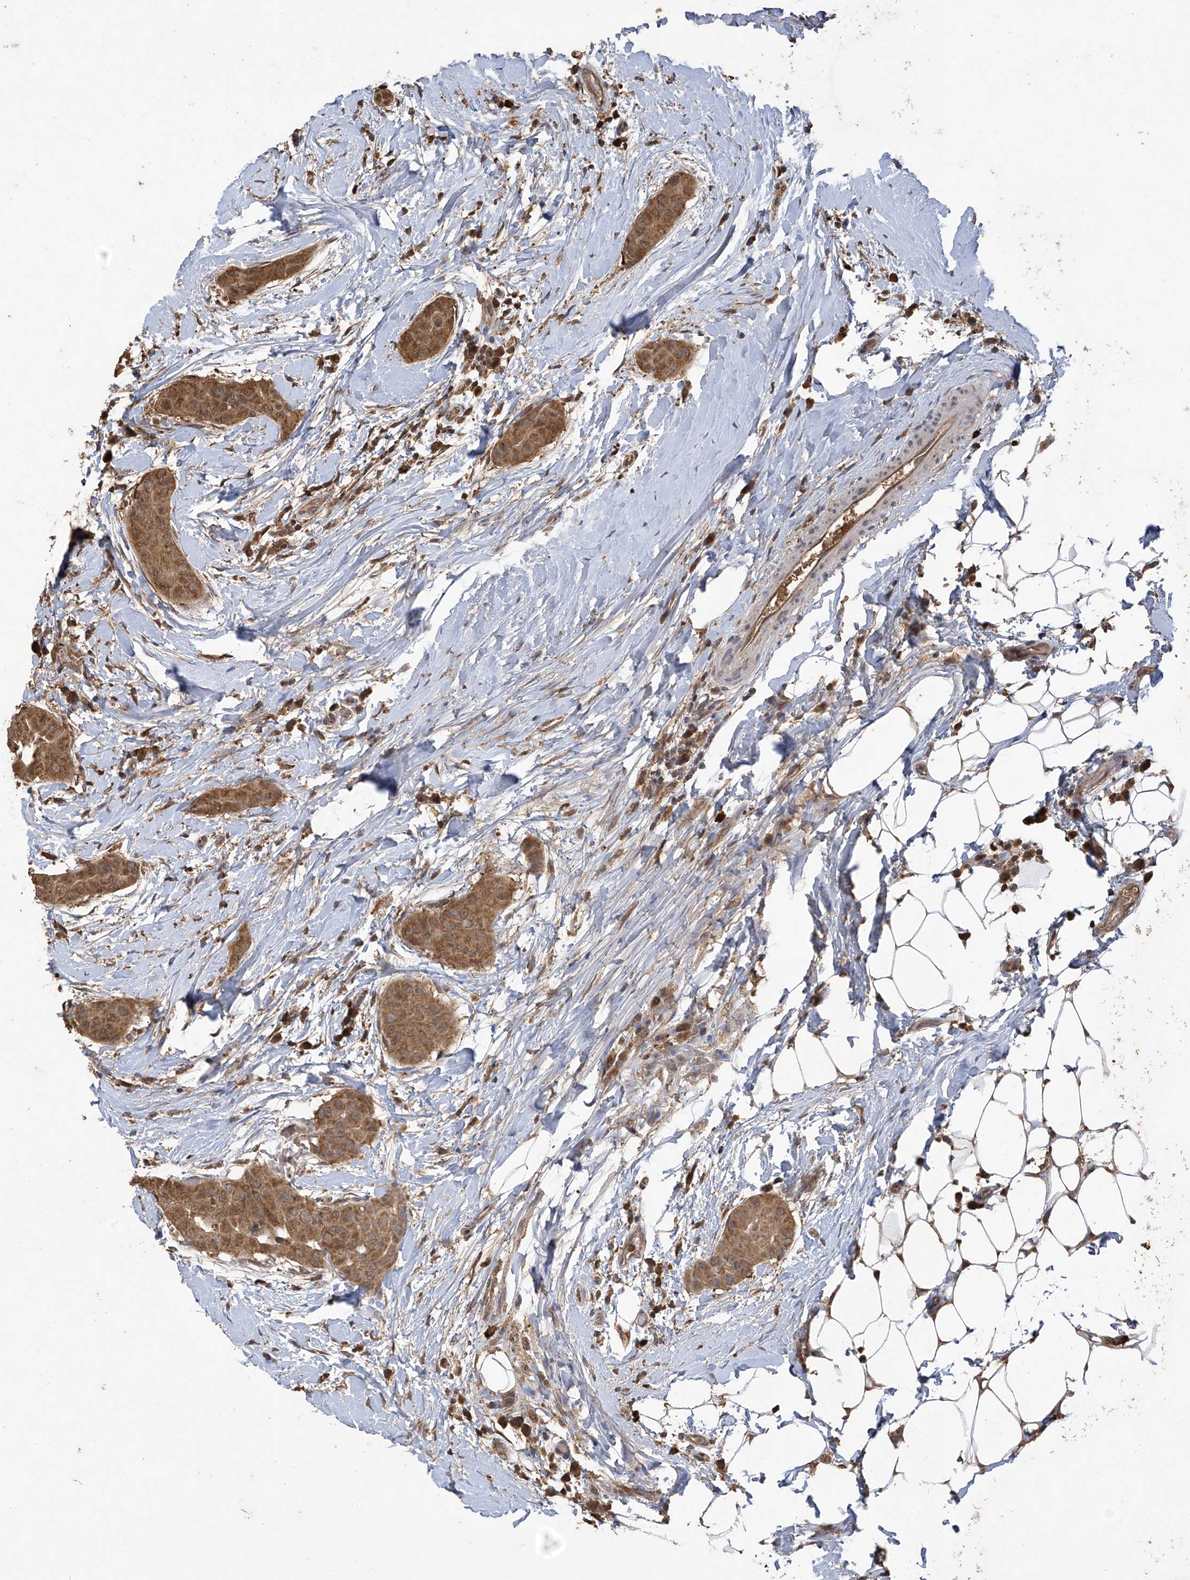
{"staining": {"intensity": "moderate", "quantity": ">75%", "location": "cytoplasmic/membranous"}, "tissue": "thyroid cancer", "cell_type": "Tumor cells", "image_type": "cancer", "snomed": [{"axis": "morphology", "description": "Papillary adenocarcinoma, NOS"}, {"axis": "topography", "description": "Thyroid gland"}], "caption": "Human thyroid papillary adenocarcinoma stained with a protein marker exhibits moderate staining in tumor cells.", "gene": "PNPT1", "patient": {"sex": "male", "age": 33}}